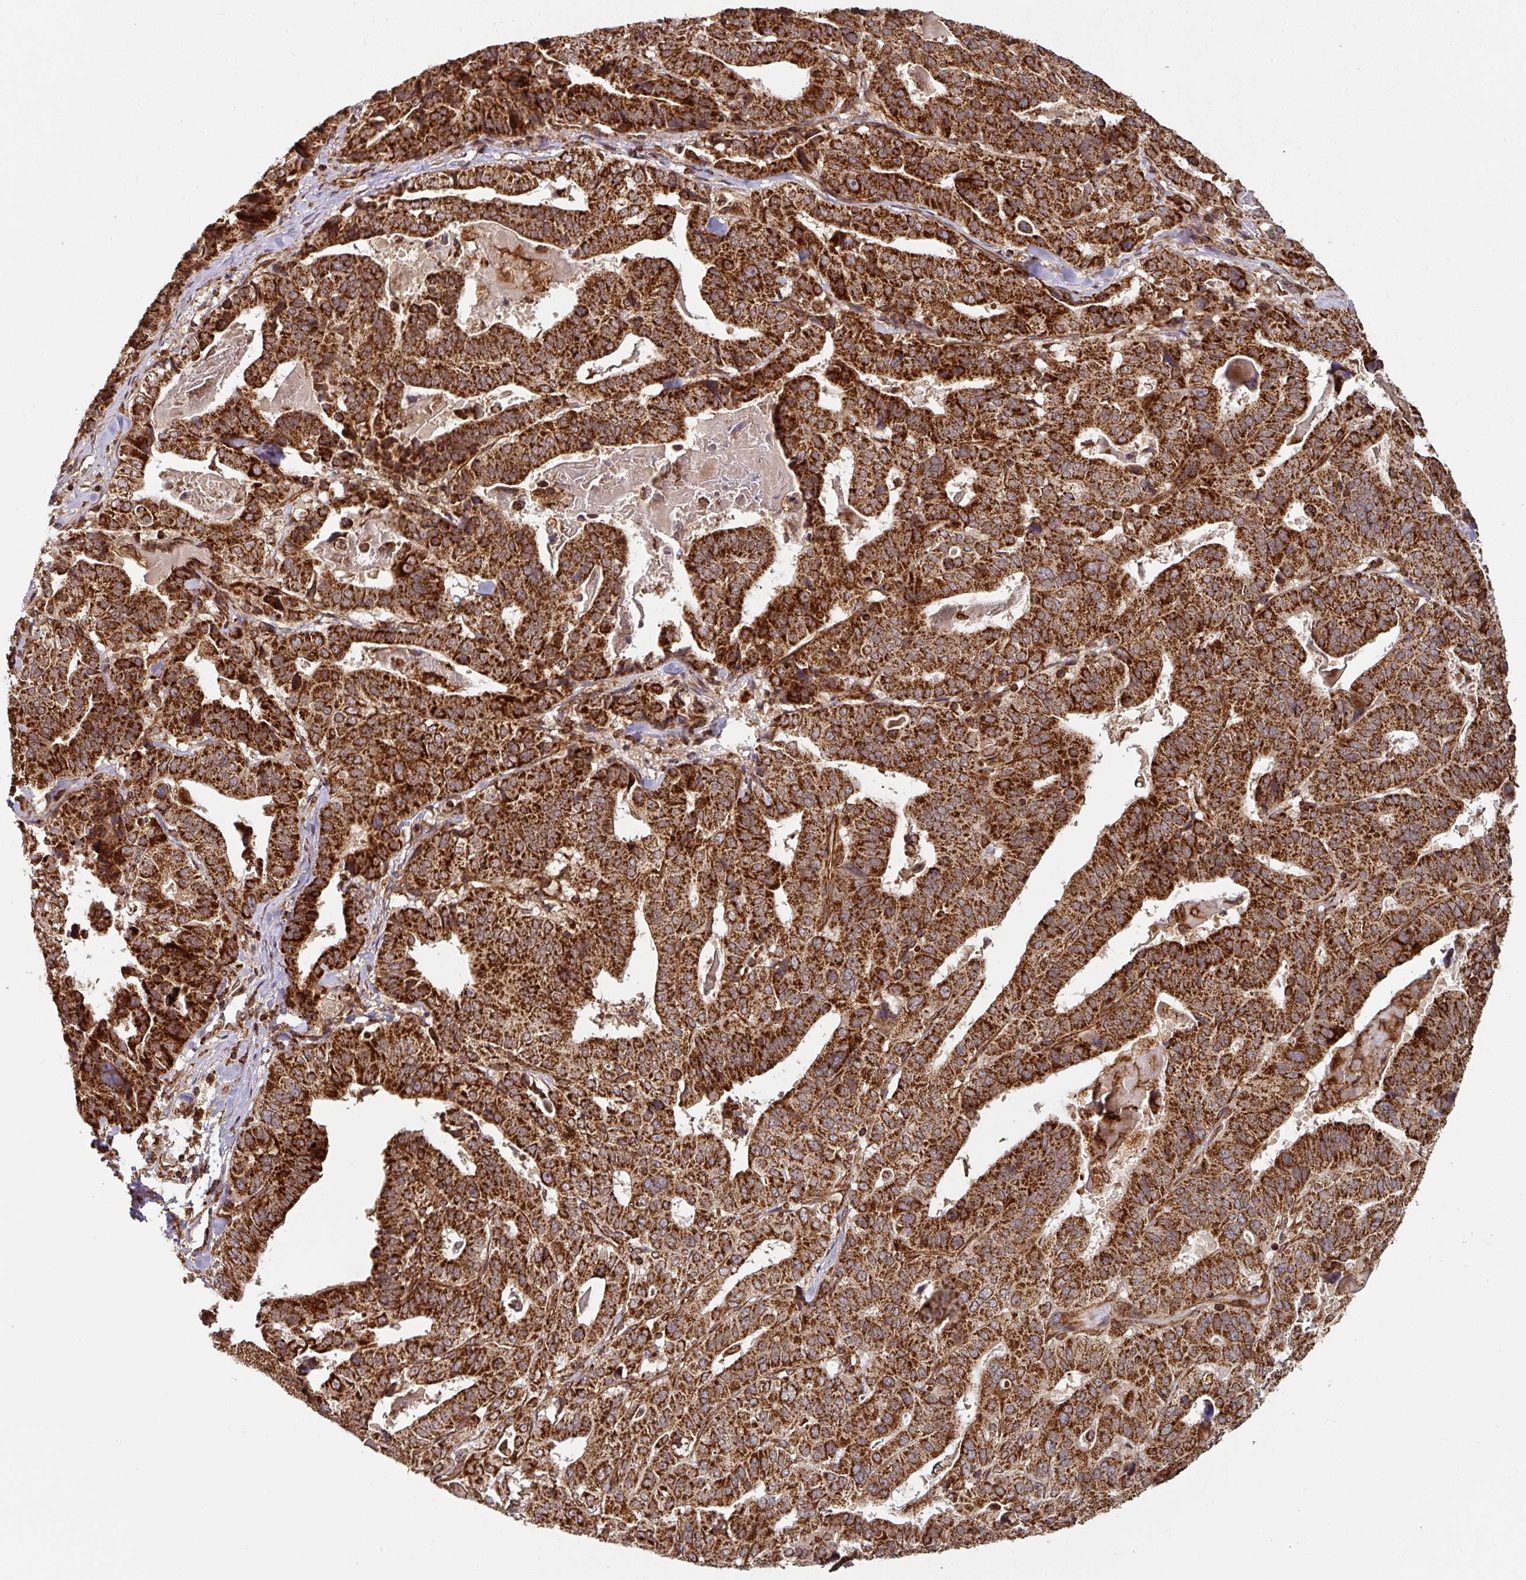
{"staining": {"intensity": "strong", "quantity": ">75%", "location": "cytoplasmic/membranous"}, "tissue": "stomach cancer", "cell_type": "Tumor cells", "image_type": "cancer", "snomed": [{"axis": "morphology", "description": "Adenocarcinoma, NOS"}, {"axis": "topography", "description": "Stomach"}], "caption": "Tumor cells demonstrate high levels of strong cytoplasmic/membranous staining in about >75% of cells in stomach cancer (adenocarcinoma).", "gene": "TRAP1", "patient": {"sex": "male", "age": 48}}